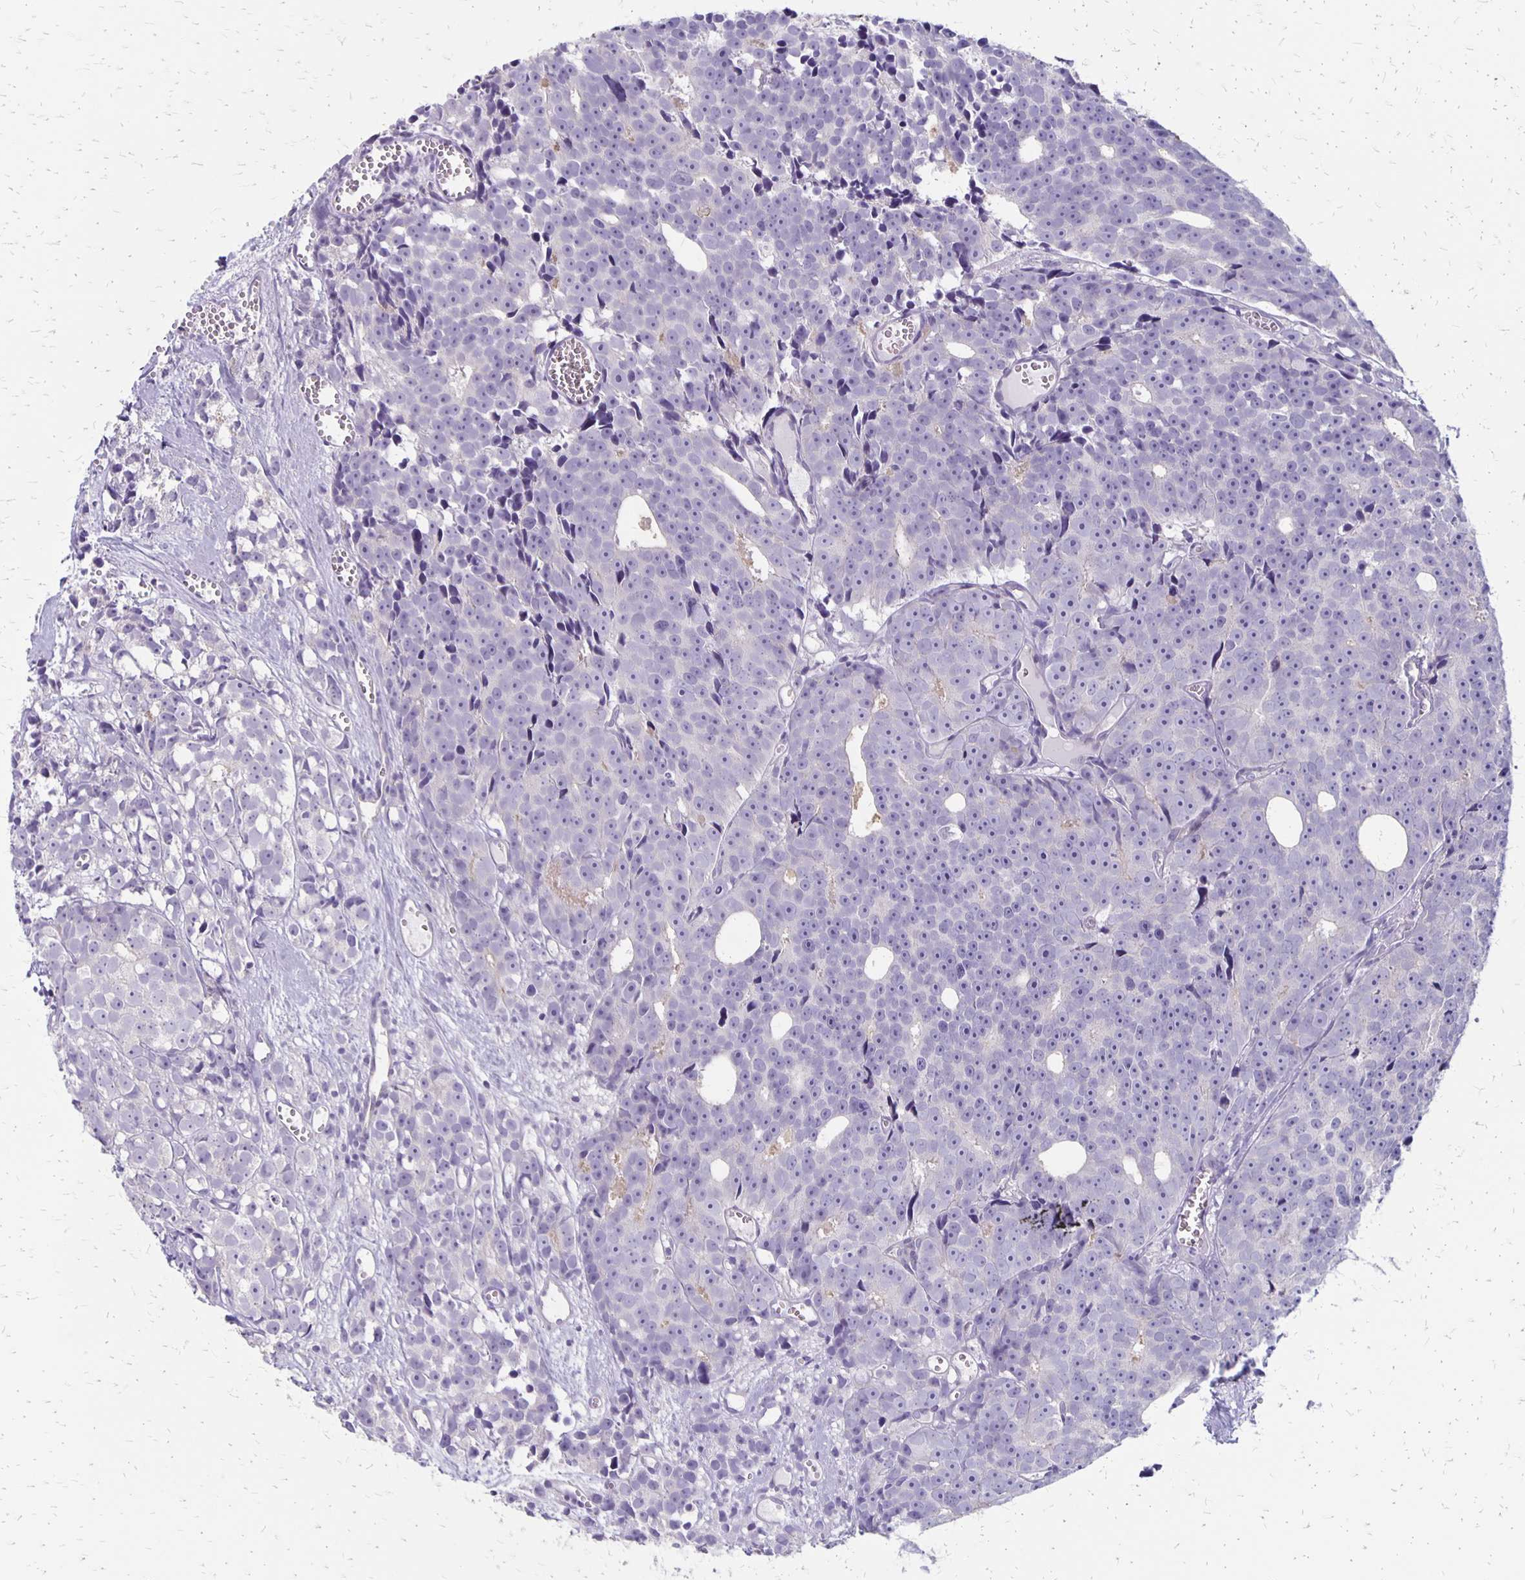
{"staining": {"intensity": "negative", "quantity": "none", "location": "none"}, "tissue": "prostate cancer", "cell_type": "Tumor cells", "image_type": "cancer", "snomed": [{"axis": "morphology", "description": "Adenocarcinoma, High grade"}, {"axis": "topography", "description": "Prostate"}], "caption": "Prostate adenocarcinoma (high-grade) was stained to show a protein in brown. There is no significant expression in tumor cells. The staining was performed using DAB to visualize the protein expression in brown, while the nuclei were stained in blue with hematoxylin (Magnification: 20x).", "gene": "HOMER1", "patient": {"sex": "male", "age": 77}}